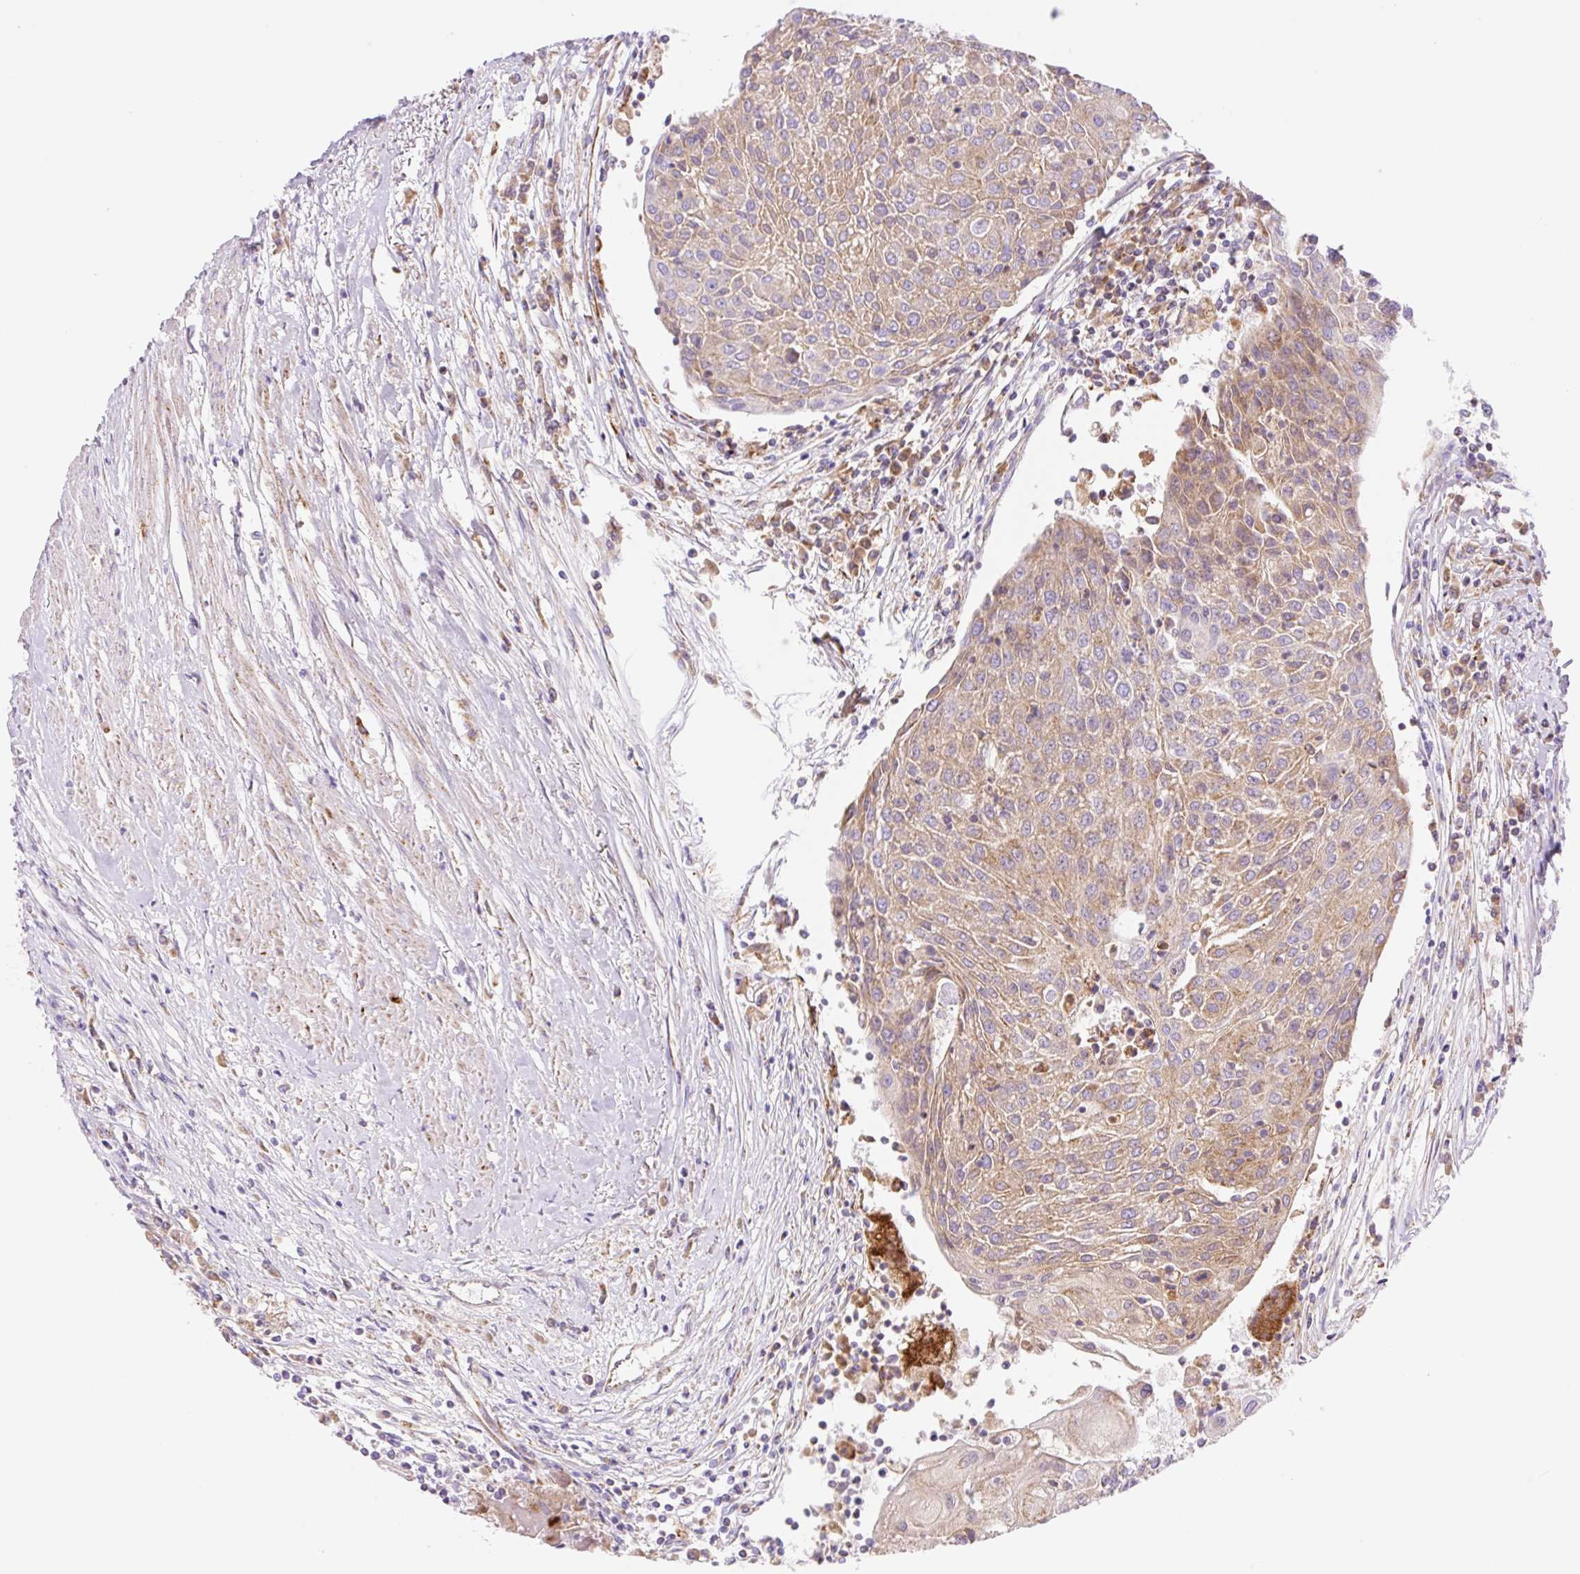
{"staining": {"intensity": "moderate", "quantity": "25%-75%", "location": "cytoplasmic/membranous"}, "tissue": "urothelial cancer", "cell_type": "Tumor cells", "image_type": "cancer", "snomed": [{"axis": "morphology", "description": "Urothelial carcinoma, High grade"}, {"axis": "topography", "description": "Urinary bladder"}], "caption": "Moderate cytoplasmic/membranous protein positivity is identified in about 25%-75% of tumor cells in urothelial cancer.", "gene": "ETNK2", "patient": {"sex": "female", "age": 85}}